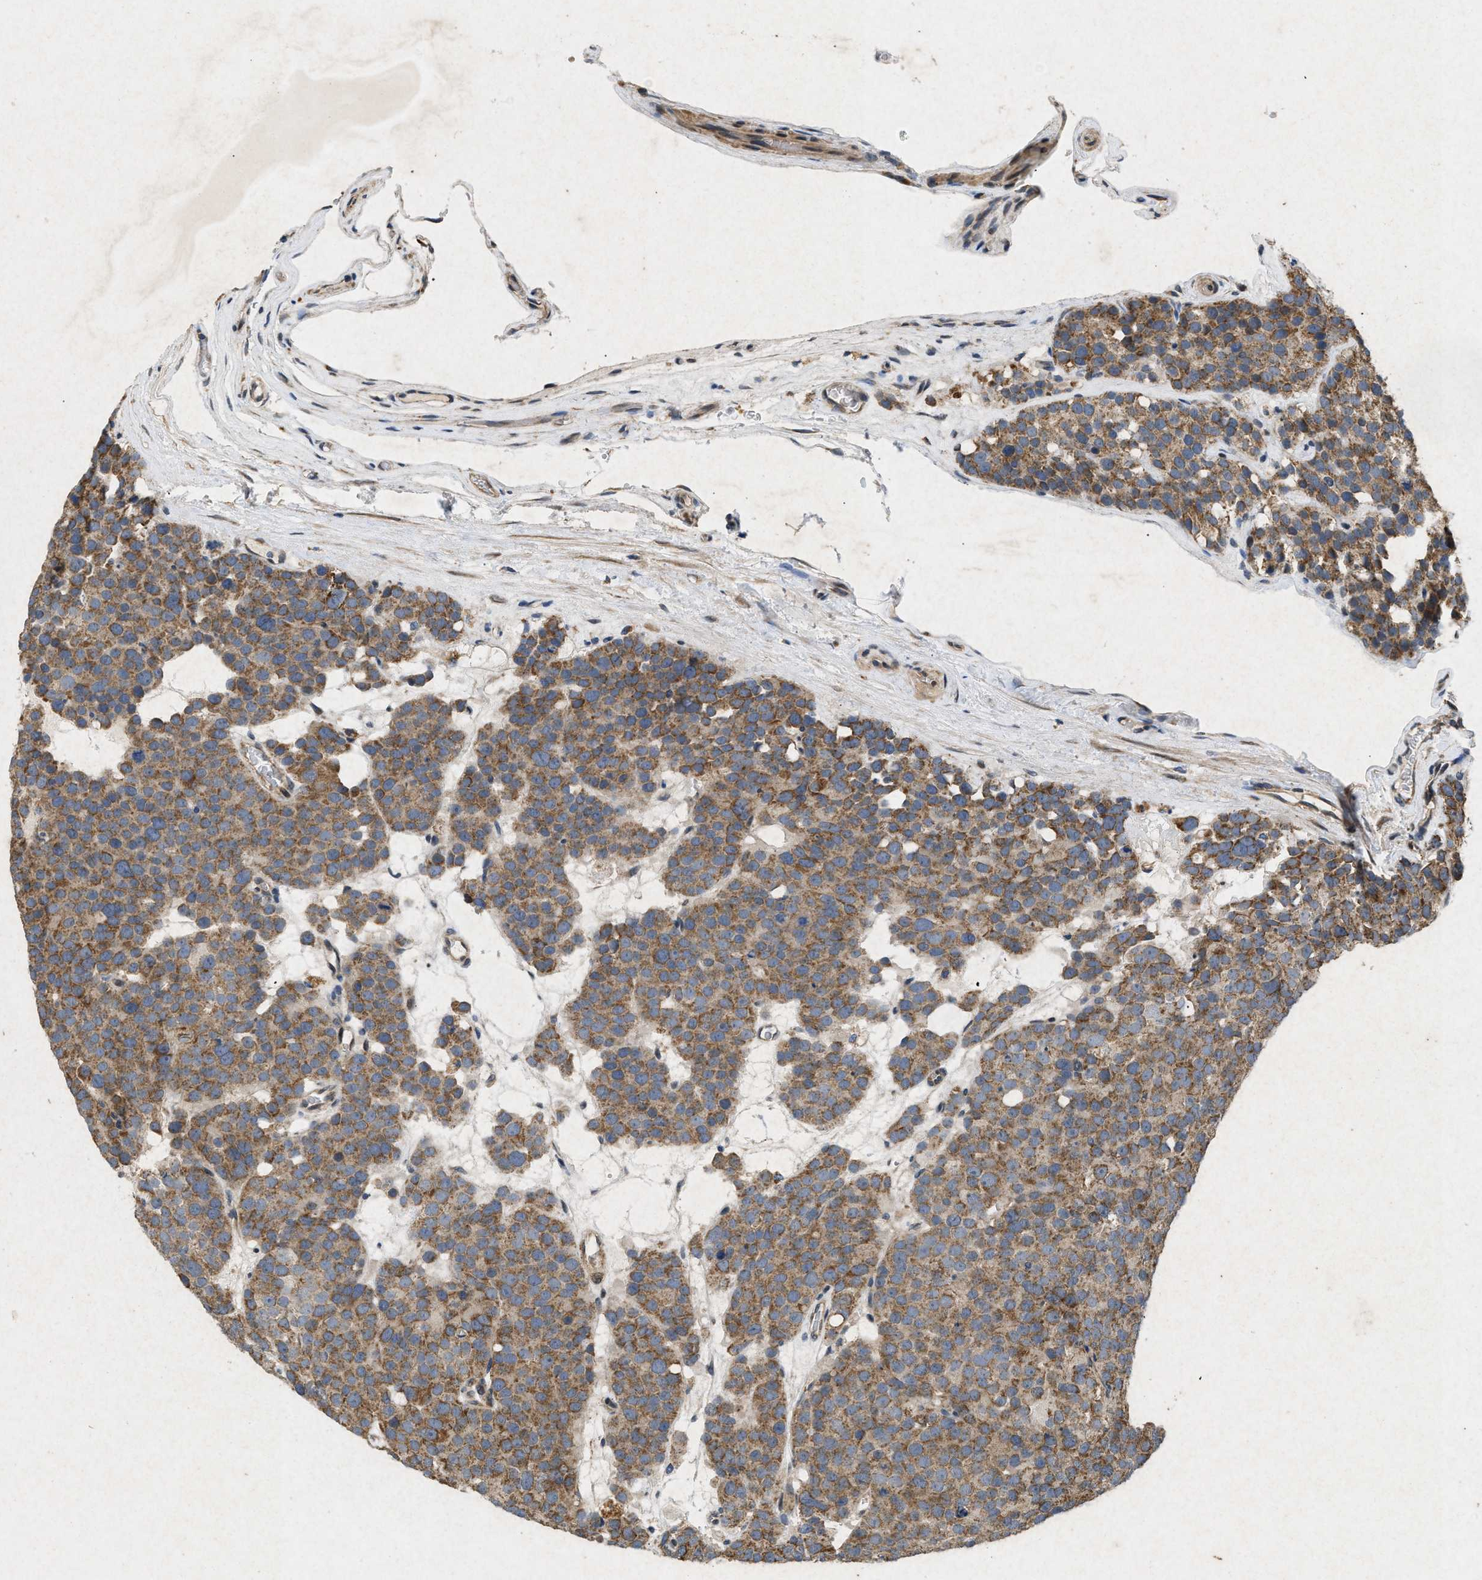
{"staining": {"intensity": "moderate", "quantity": ">75%", "location": "cytoplasmic/membranous"}, "tissue": "testis cancer", "cell_type": "Tumor cells", "image_type": "cancer", "snomed": [{"axis": "morphology", "description": "Seminoma, NOS"}, {"axis": "topography", "description": "Testis"}], "caption": "Immunohistochemical staining of seminoma (testis) displays medium levels of moderate cytoplasmic/membranous staining in approximately >75% of tumor cells.", "gene": "PRKG2", "patient": {"sex": "male", "age": 71}}